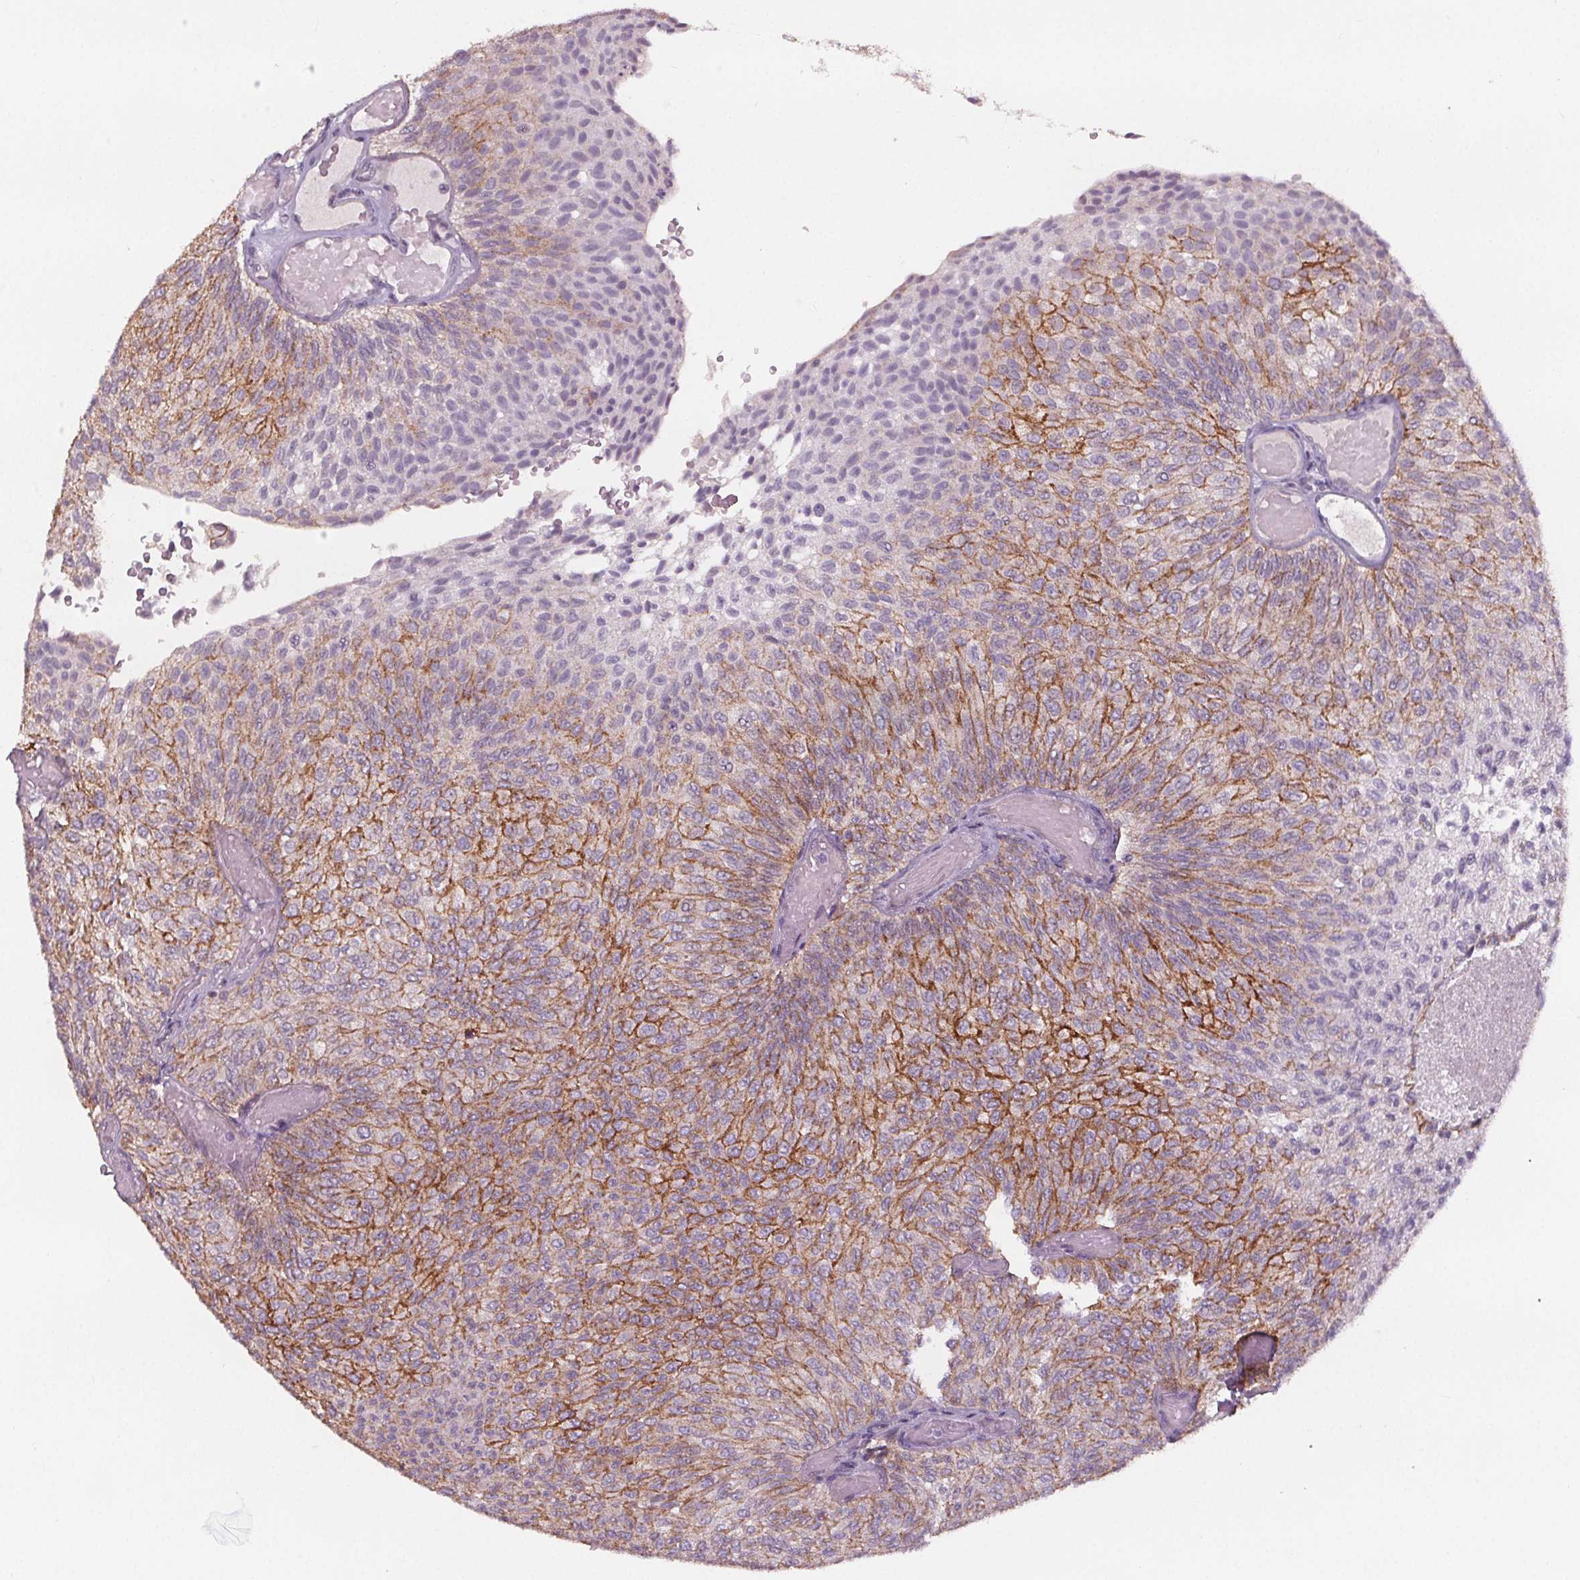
{"staining": {"intensity": "moderate", "quantity": "25%-75%", "location": "cytoplasmic/membranous"}, "tissue": "urothelial cancer", "cell_type": "Tumor cells", "image_type": "cancer", "snomed": [{"axis": "morphology", "description": "Urothelial carcinoma, Low grade"}, {"axis": "topography", "description": "Urinary bladder"}], "caption": "Protein positivity by IHC demonstrates moderate cytoplasmic/membranous positivity in approximately 25%-75% of tumor cells in low-grade urothelial carcinoma. The staining is performed using DAB brown chromogen to label protein expression. The nuclei are counter-stained blue using hematoxylin.", "gene": "ATP1A1", "patient": {"sex": "male", "age": 78}}